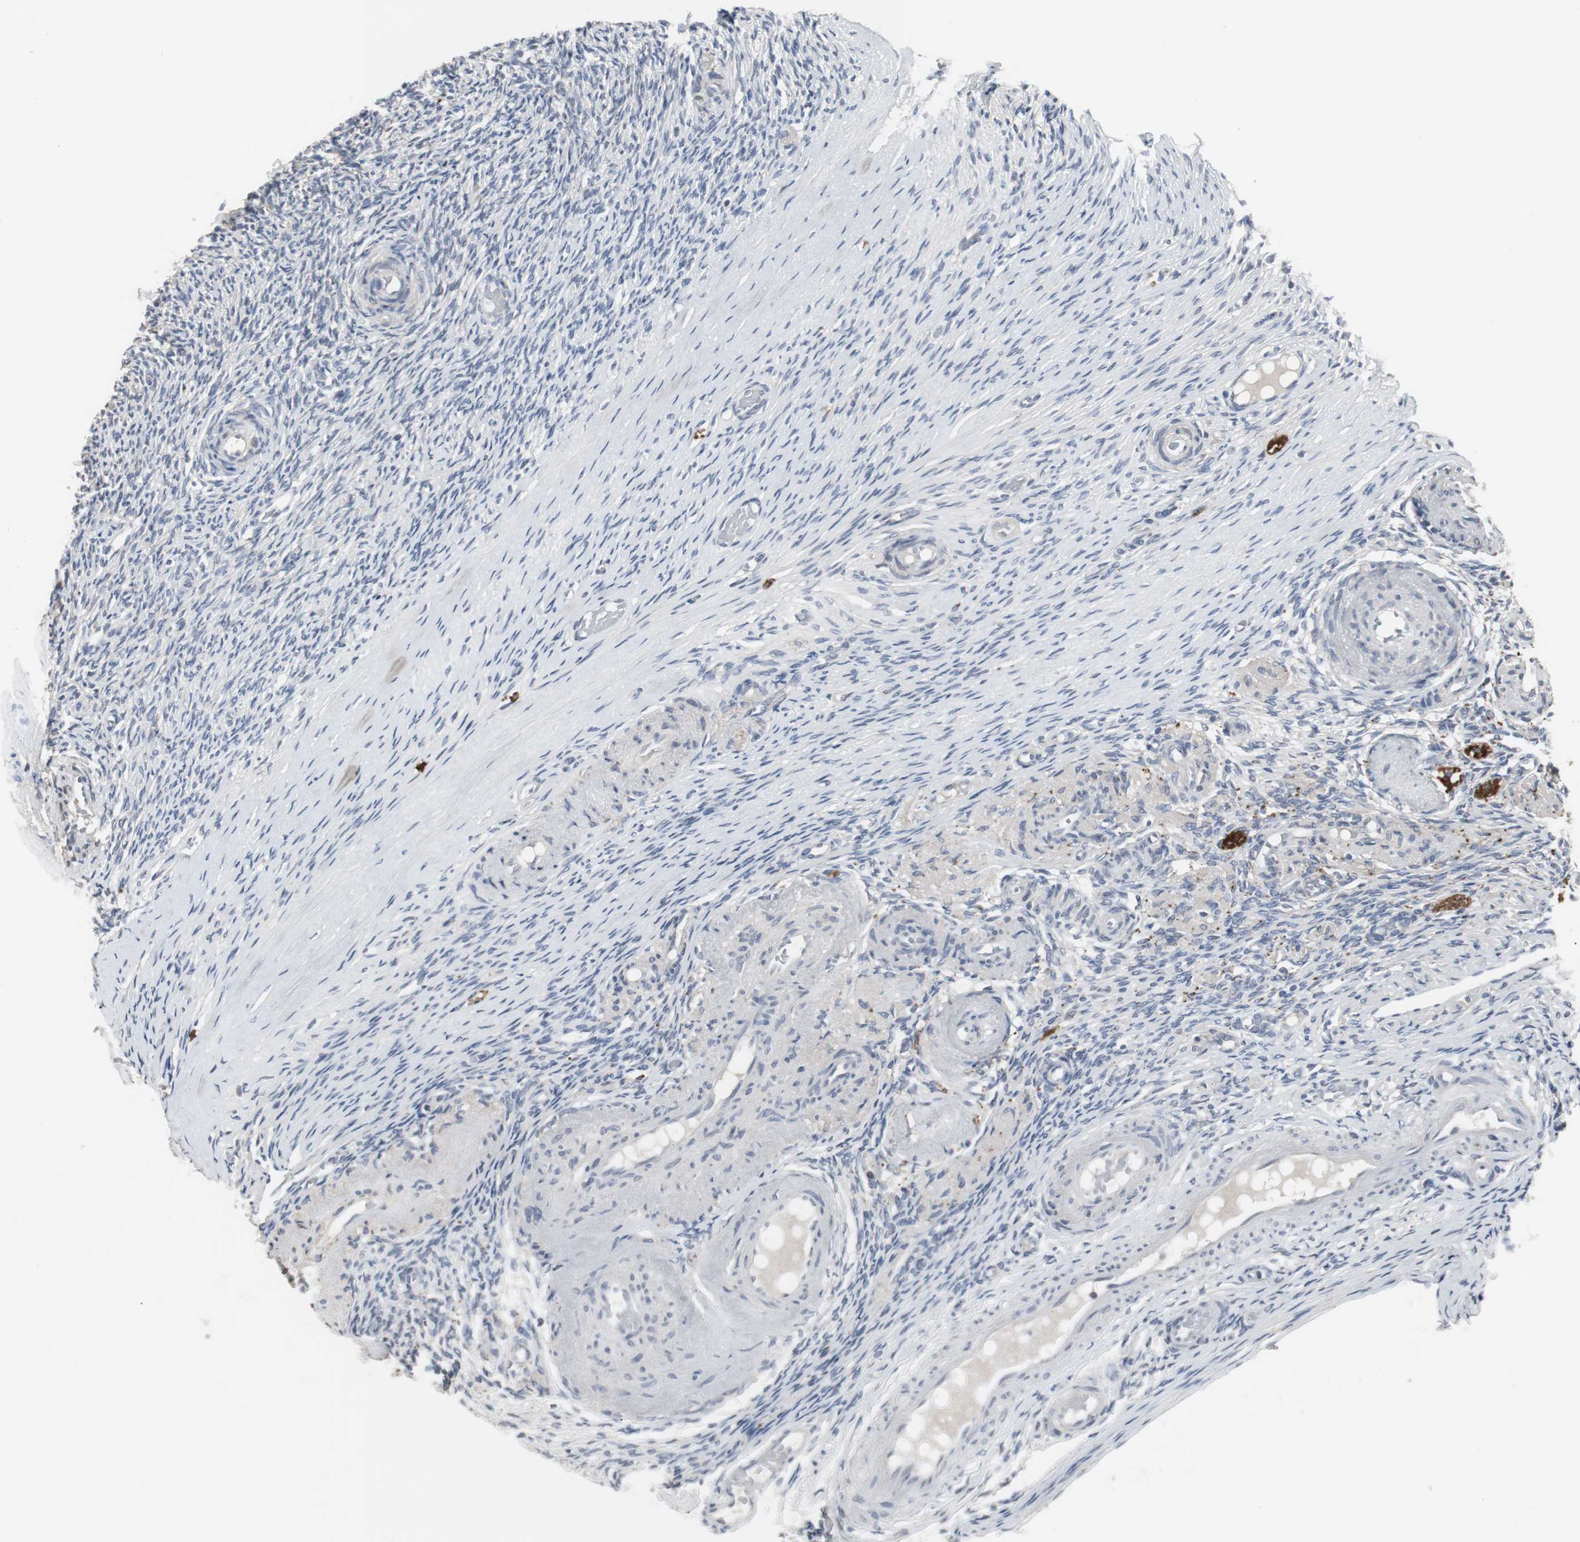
{"staining": {"intensity": "negative", "quantity": "none", "location": "none"}, "tissue": "ovary", "cell_type": "Ovarian stroma cells", "image_type": "normal", "snomed": [{"axis": "morphology", "description": "Normal tissue, NOS"}, {"axis": "topography", "description": "Ovary"}], "caption": "Immunohistochemistry (IHC) histopathology image of unremarkable ovary: human ovary stained with DAB exhibits no significant protein staining in ovarian stroma cells. The staining is performed using DAB brown chromogen with nuclei counter-stained in using hematoxylin.", "gene": "ACAA1", "patient": {"sex": "female", "age": 60}}